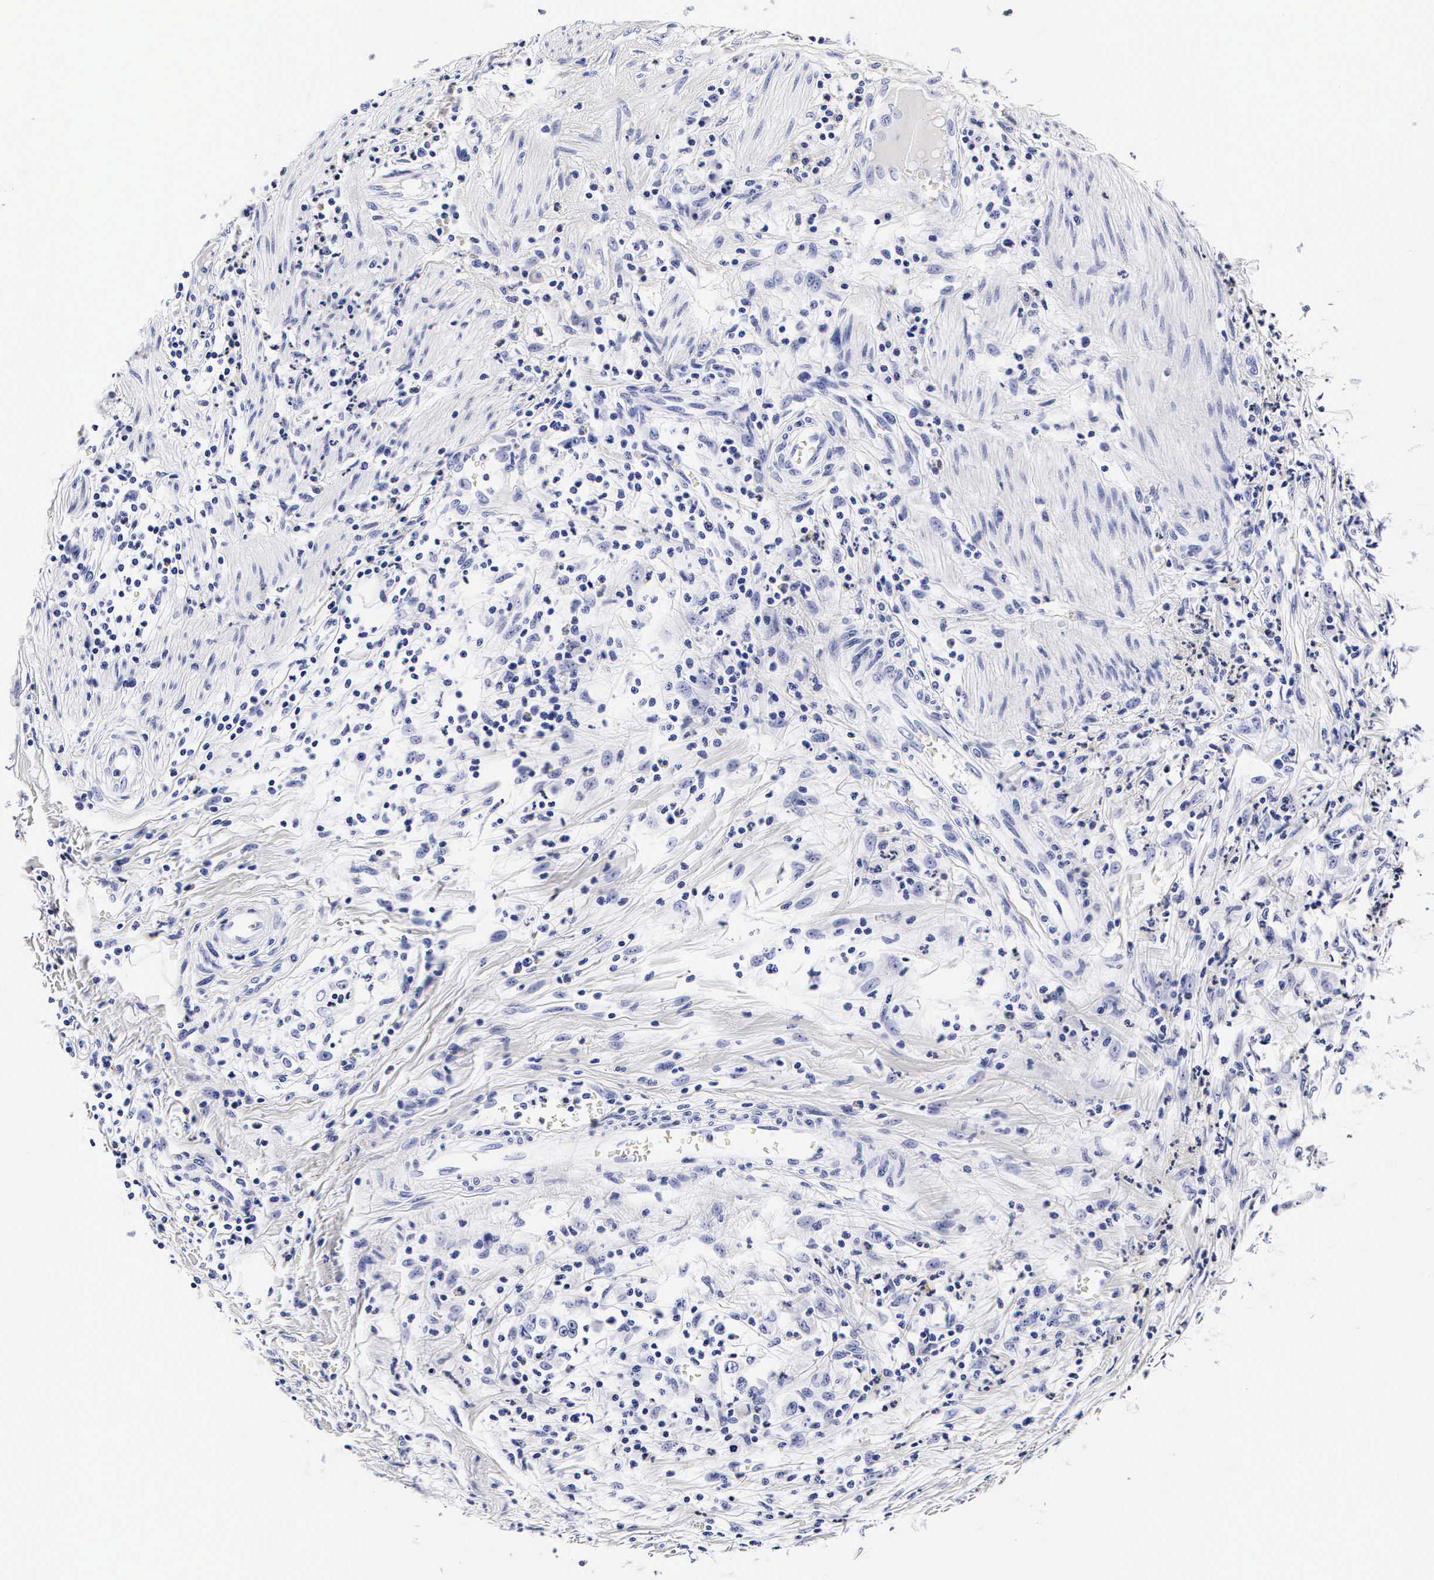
{"staining": {"intensity": "negative", "quantity": "none", "location": "none"}, "tissue": "stomach cancer", "cell_type": "Tumor cells", "image_type": "cancer", "snomed": [{"axis": "morphology", "description": "Adenocarcinoma, NOS"}, {"axis": "topography", "description": "Stomach, lower"}], "caption": "Protein analysis of stomach cancer (adenocarcinoma) demonstrates no significant expression in tumor cells.", "gene": "RNASE6", "patient": {"sex": "female", "age": 86}}